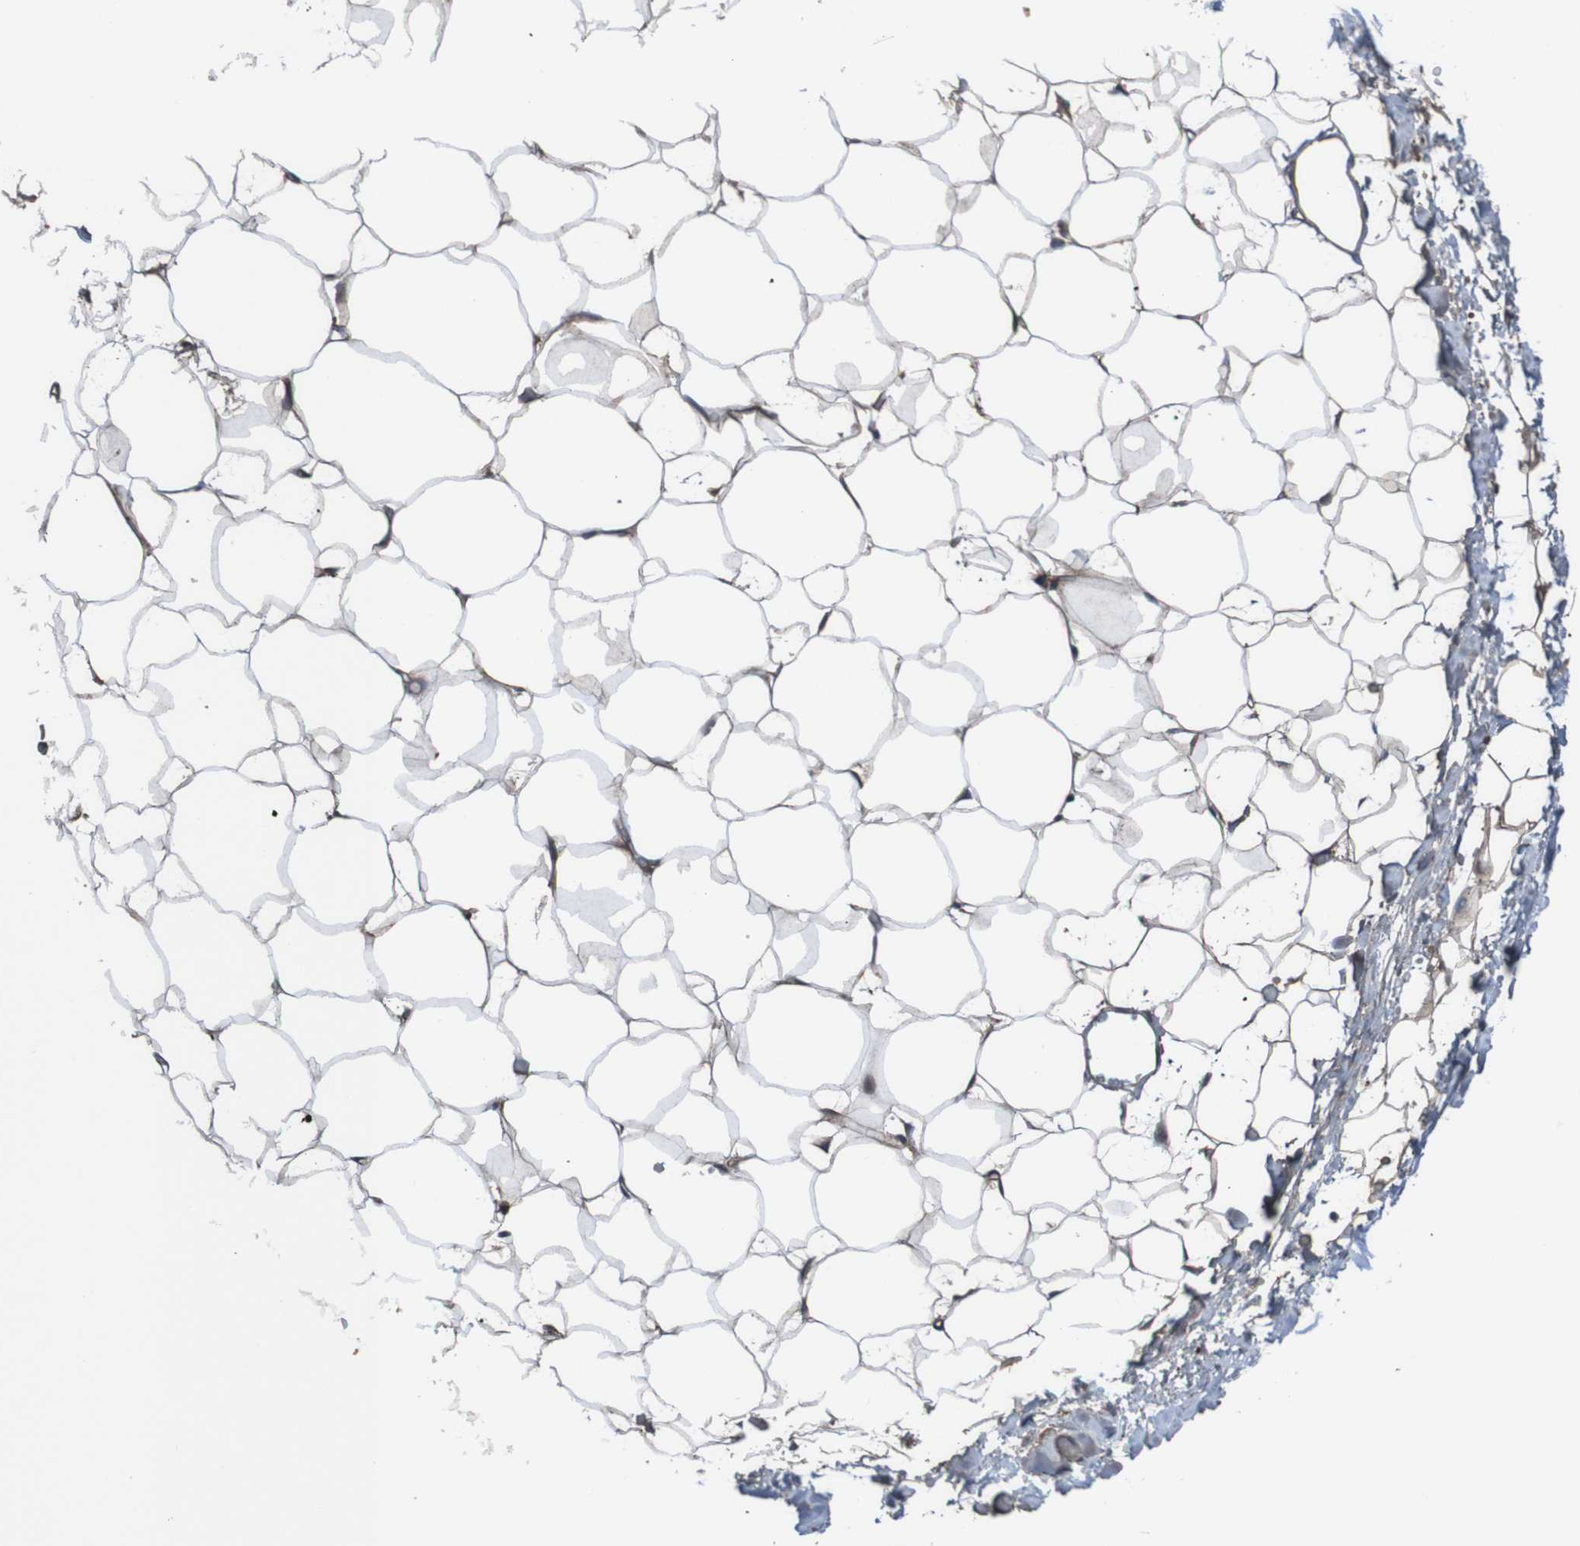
{"staining": {"intensity": "weak", "quantity": ">75%", "location": "cytoplasmic/membranous"}, "tissue": "adipose tissue", "cell_type": "Adipocytes", "image_type": "normal", "snomed": [{"axis": "morphology", "description": "Normal tissue, NOS"}, {"axis": "topography", "description": "Breast"}, {"axis": "topography", "description": "Adipose tissue"}], "caption": "Weak cytoplasmic/membranous expression for a protein is seen in approximately >75% of adipocytes of normal adipose tissue using IHC.", "gene": "PDGFB", "patient": {"sex": "female", "age": 25}}